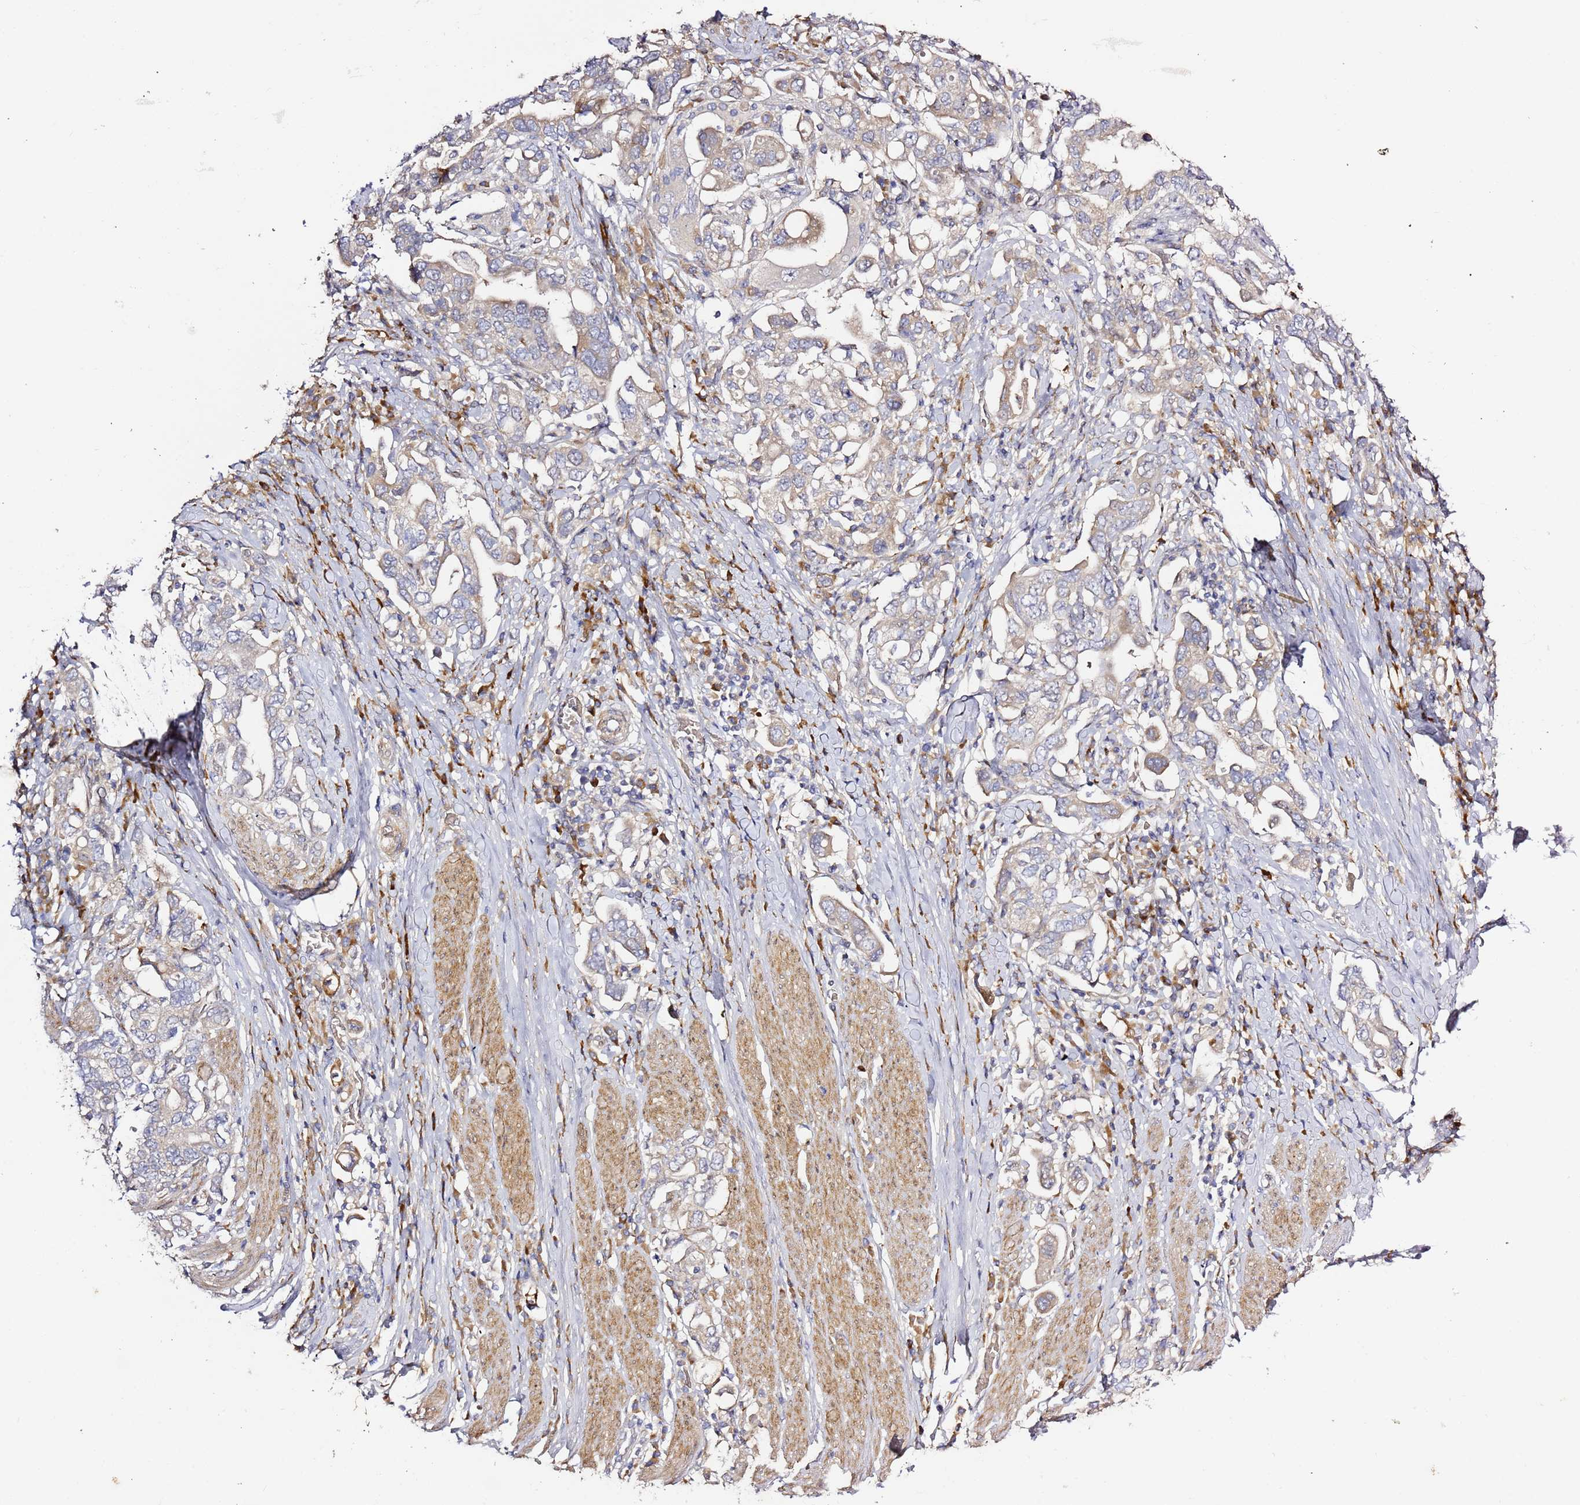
{"staining": {"intensity": "weak", "quantity": "<25%", "location": "cytoplasmic/membranous"}, "tissue": "stomach cancer", "cell_type": "Tumor cells", "image_type": "cancer", "snomed": [{"axis": "morphology", "description": "Adenocarcinoma, NOS"}, {"axis": "topography", "description": "Stomach, upper"}, {"axis": "topography", "description": "Stomach"}], "caption": "A high-resolution histopathology image shows IHC staining of stomach cancer, which exhibits no significant staining in tumor cells.", "gene": "HSD17B7", "patient": {"sex": "male", "age": 62}}